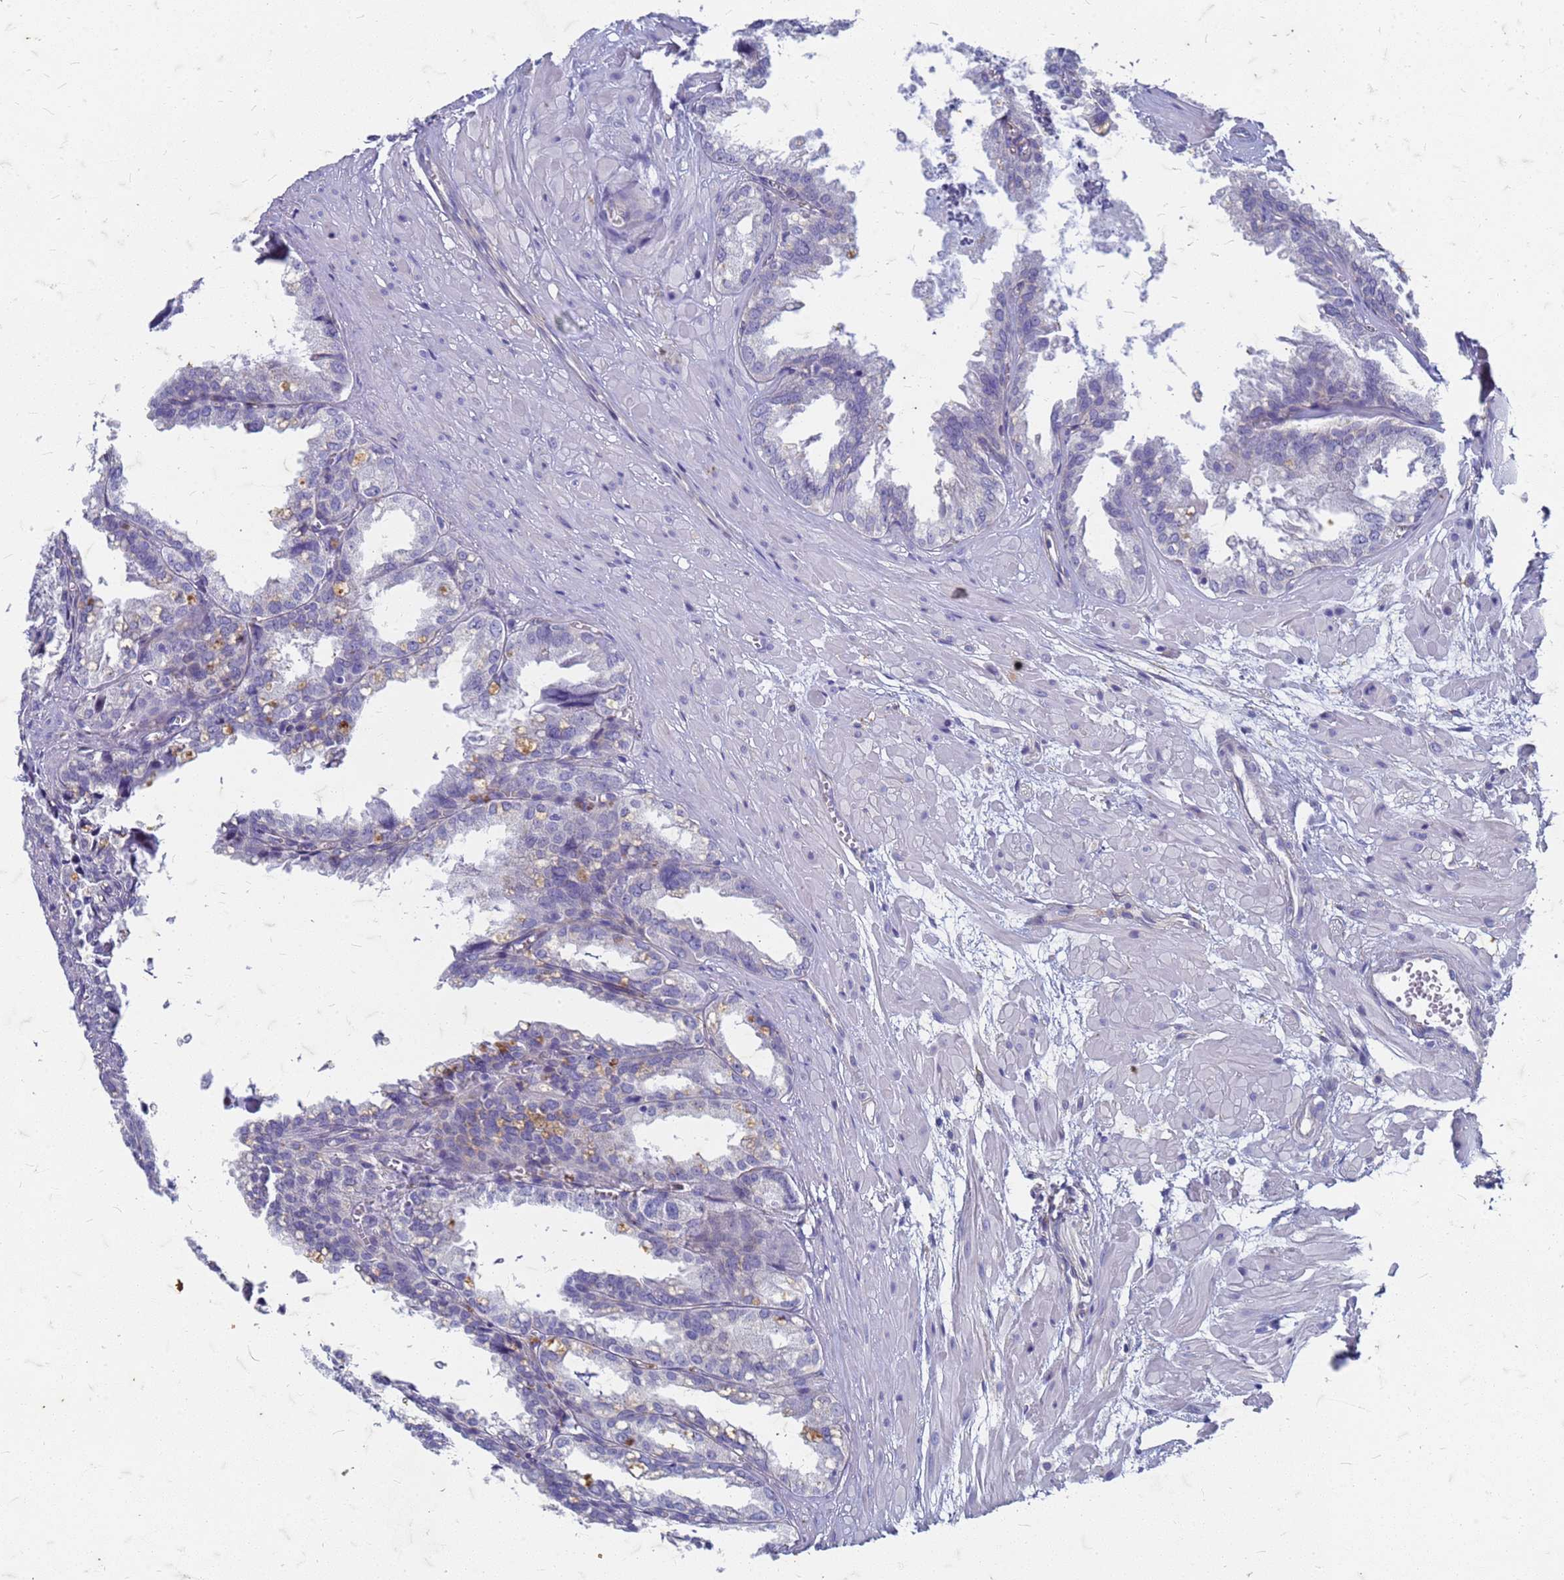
{"staining": {"intensity": "negative", "quantity": "none", "location": "none"}, "tissue": "seminal vesicle", "cell_type": "Glandular cells", "image_type": "normal", "snomed": [{"axis": "morphology", "description": "Normal tissue, NOS"}, {"axis": "topography", "description": "Prostate"}, {"axis": "topography", "description": "Seminal veicle"}], "caption": "Image shows no significant protein expression in glandular cells of benign seminal vesicle.", "gene": "TRIM64B", "patient": {"sex": "male", "age": 51}}